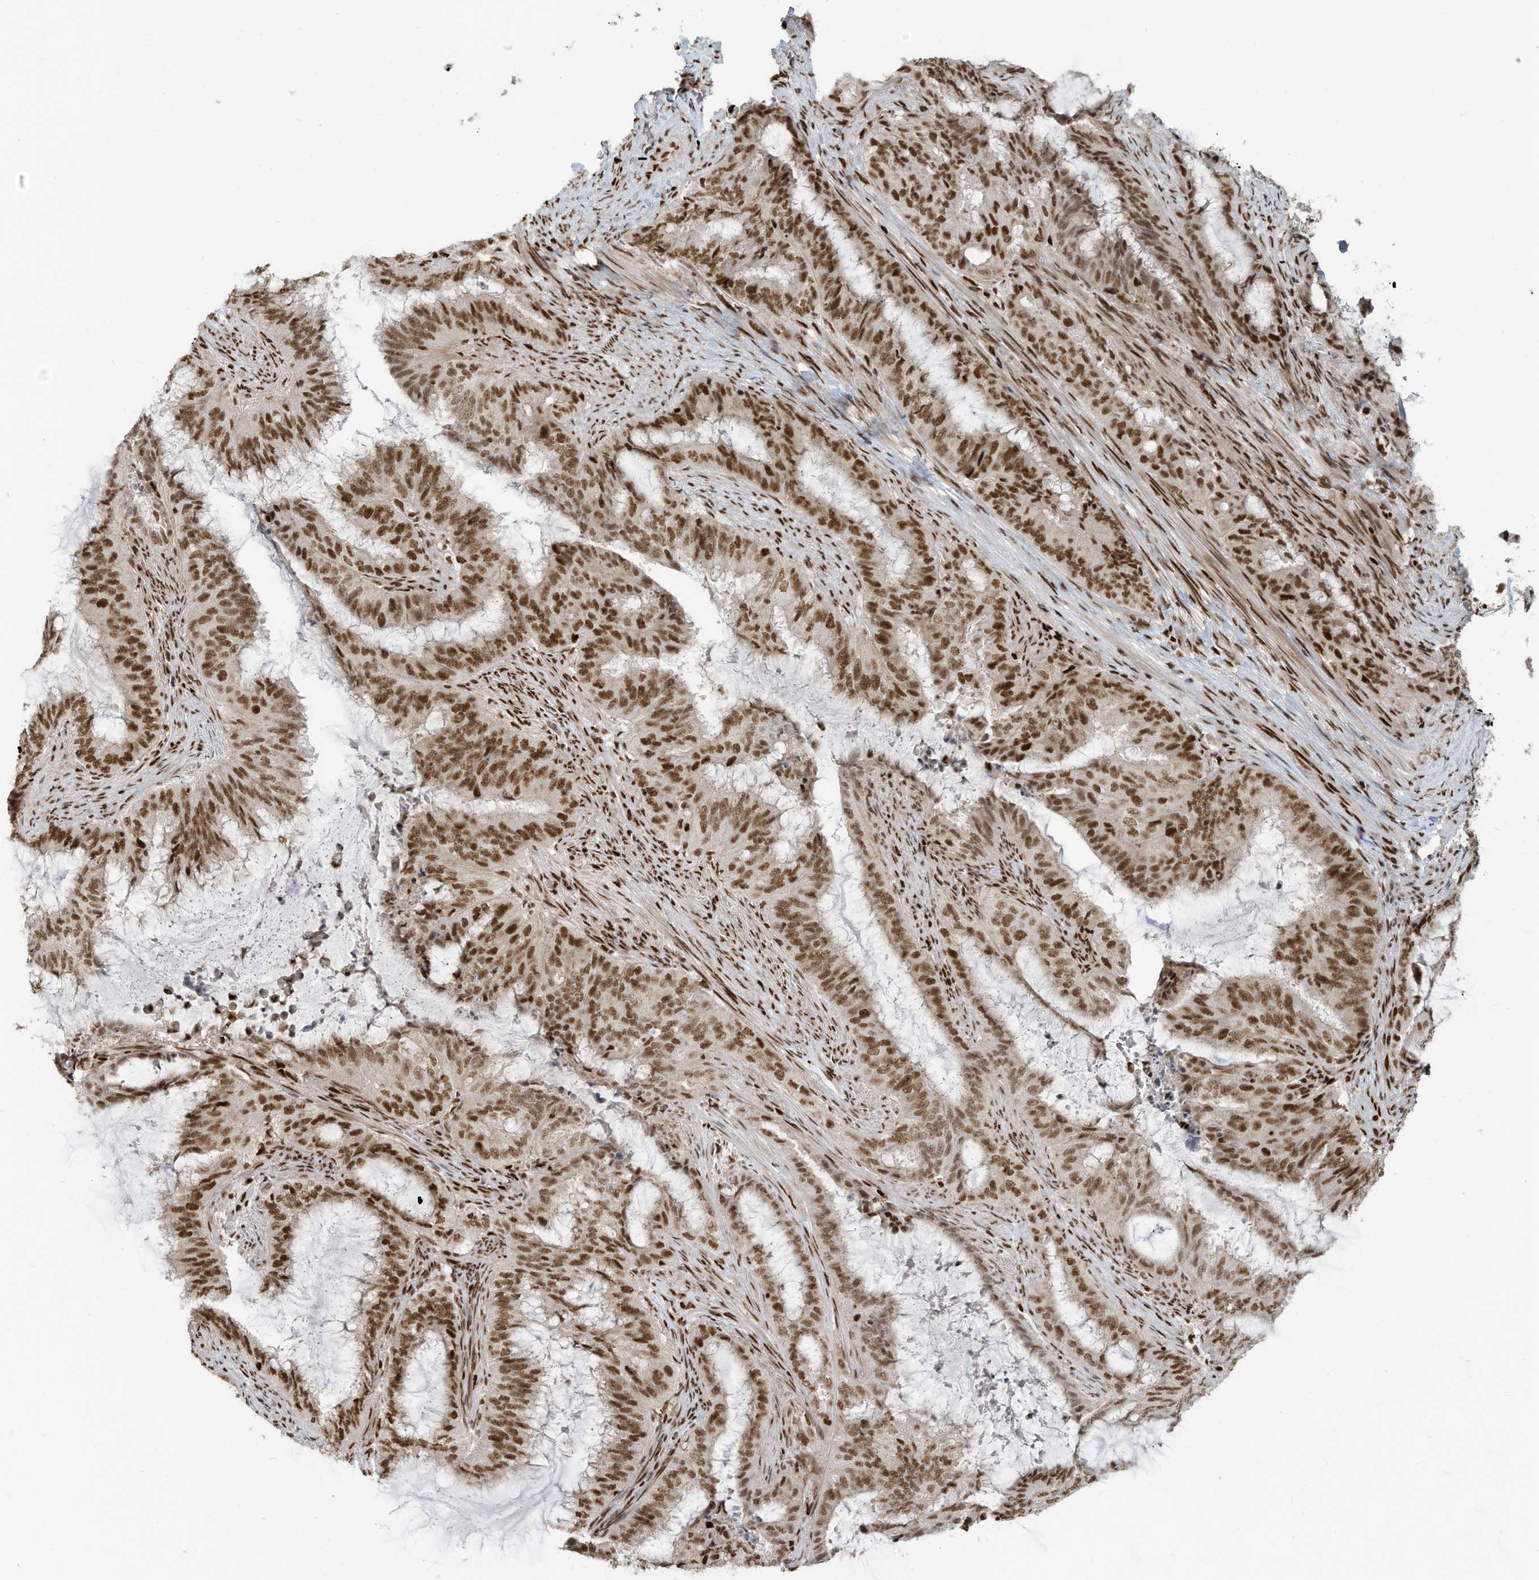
{"staining": {"intensity": "moderate", "quantity": ">75%", "location": "nuclear"}, "tissue": "endometrial cancer", "cell_type": "Tumor cells", "image_type": "cancer", "snomed": [{"axis": "morphology", "description": "Adenocarcinoma, NOS"}, {"axis": "topography", "description": "Endometrium"}], "caption": "The image exhibits a brown stain indicating the presence of a protein in the nuclear of tumor cells in endometrial adenocarcinoma.", "gene": "SAMD15", "patient": {"sex": "female", "age": 51}}